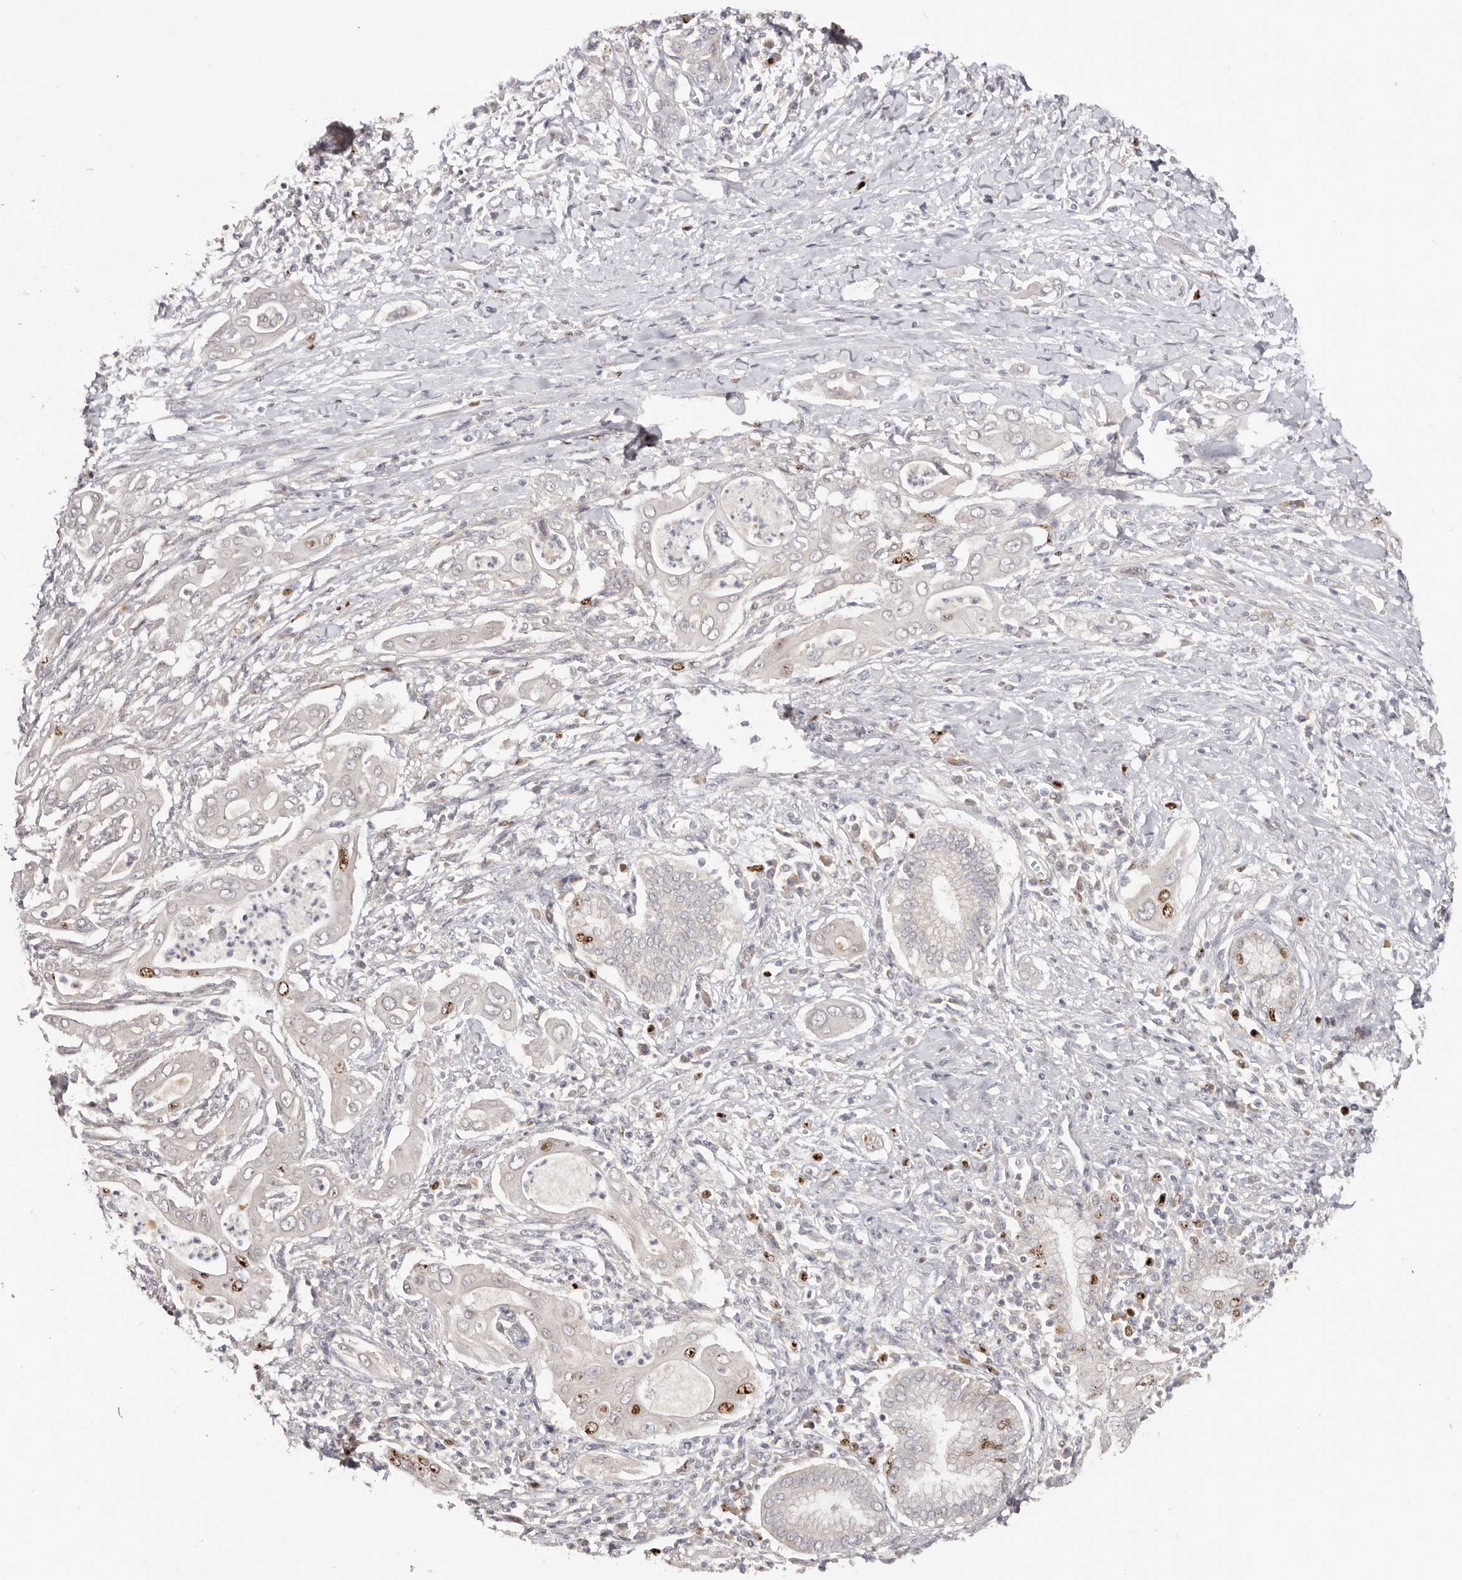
{"staining": {"intensity": "moderate", "quantity": "<25%", "location": "nuclear"}, "tissue": "pancreatic cancer", "cell_type": "Tumor cells", "image_type": "cancer", "snomed": [{"axis": "morphology", "description": "Adenocarcinoma, NOS"}, {"axis": "topography", "description": "Pancreas"}], "caption": "Human pancreatic cancer (adenocarcinoma) stained for a protein (brown) exhibits moderate nuclear positive positivity in approximately <25% of tumor cells.", "gene": "CCDC190", "patient": {"sex": "male", "age": 58}}